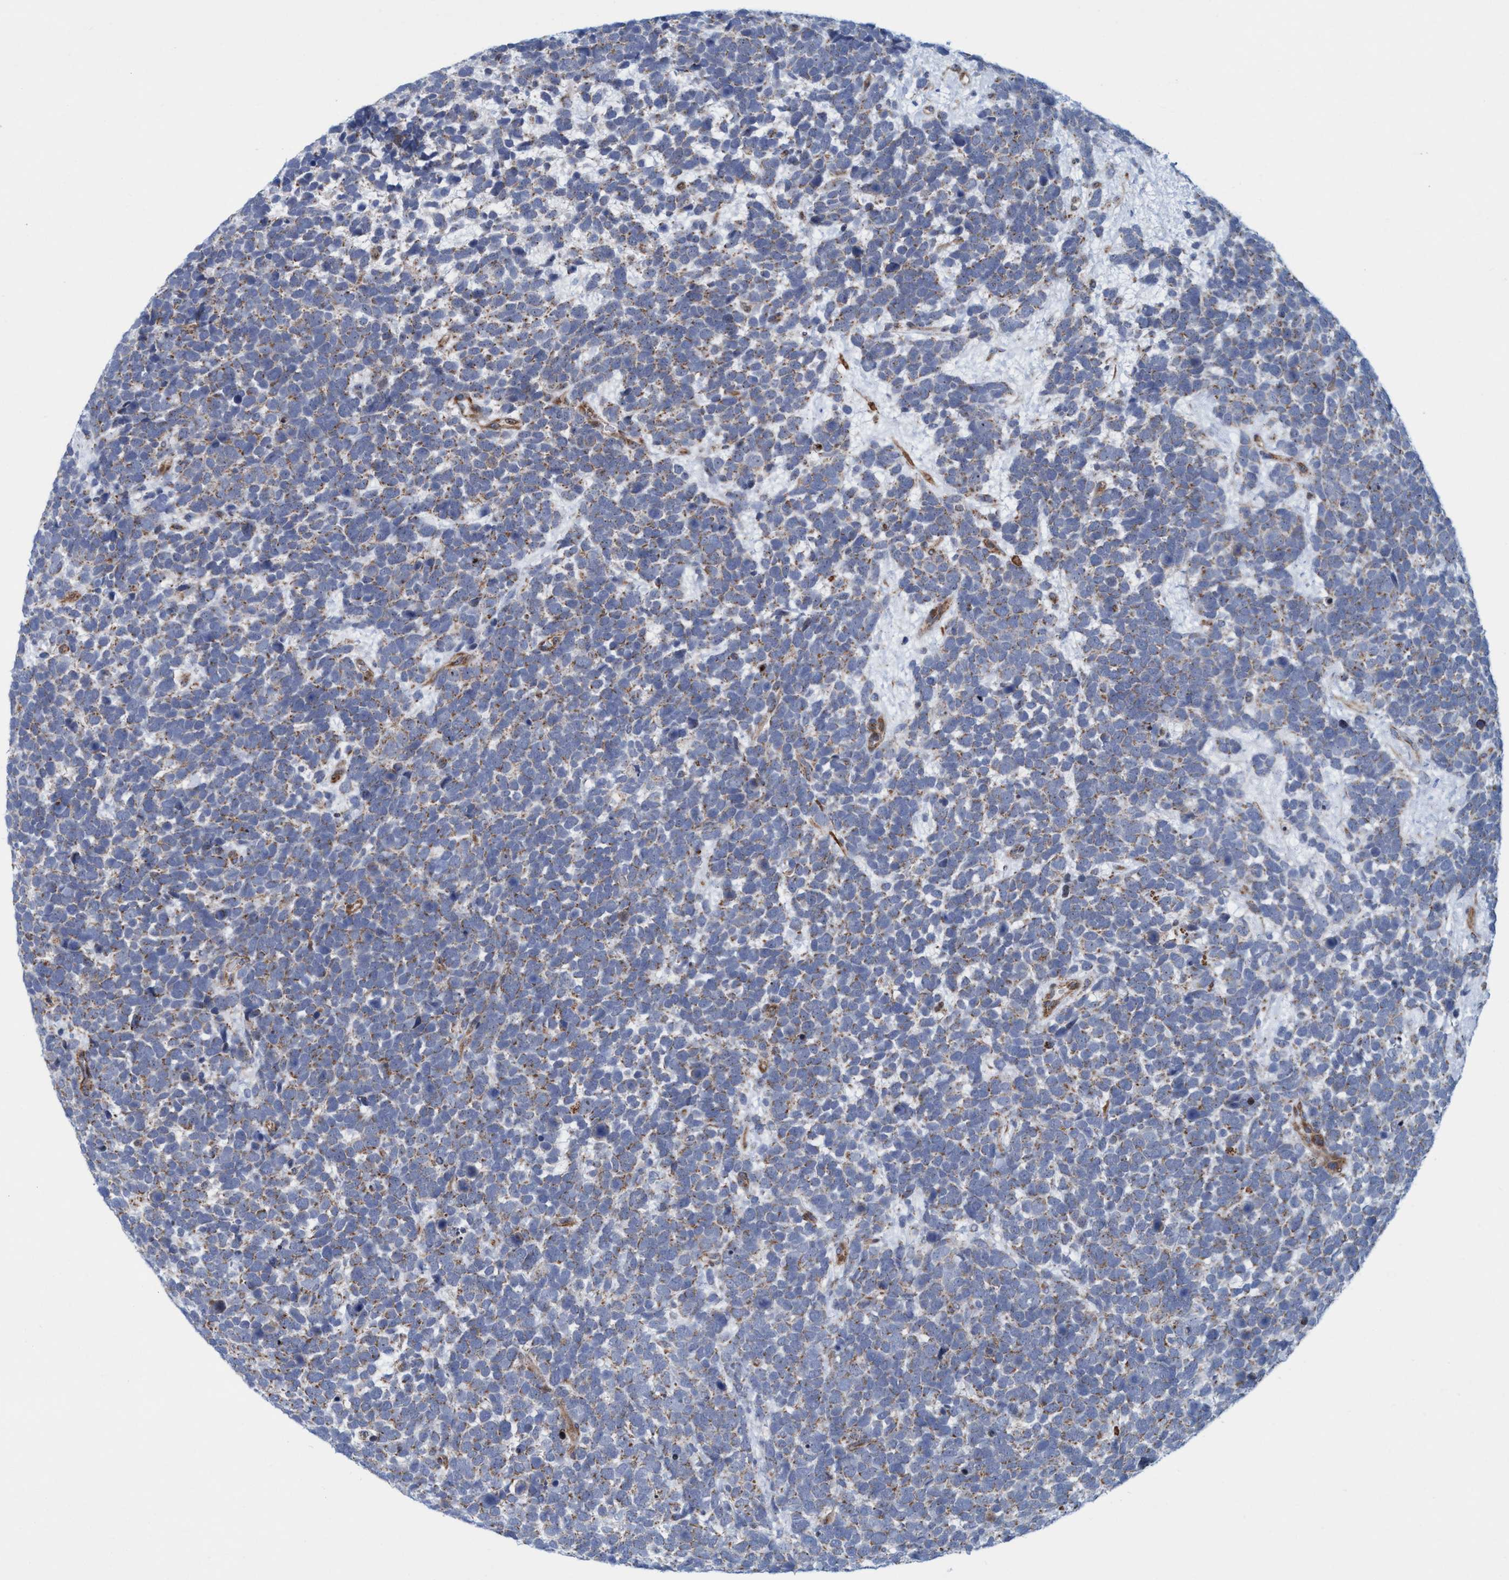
{"staining": {"intensity": "weak", "quantity": ">75%", "location": "cytoplasmic/membranous"}, "tissue": "urothelial cancer", "cell_type": "Tumor cells", "image_type": "cancer", "snomed": [{"axis": "morphology", "description": "Urothelial carcinoma, High grade"}, {"axis": "topography", "description": "Urinary bladder"}], "caption": "Weak cytoplasmic/membranous staining for a protein is seen in approximately >75% of tumor cells of urothelial cancer using IHC.", "gene": "POLR1F", "patient": {"sex": "female", "age": 82}}